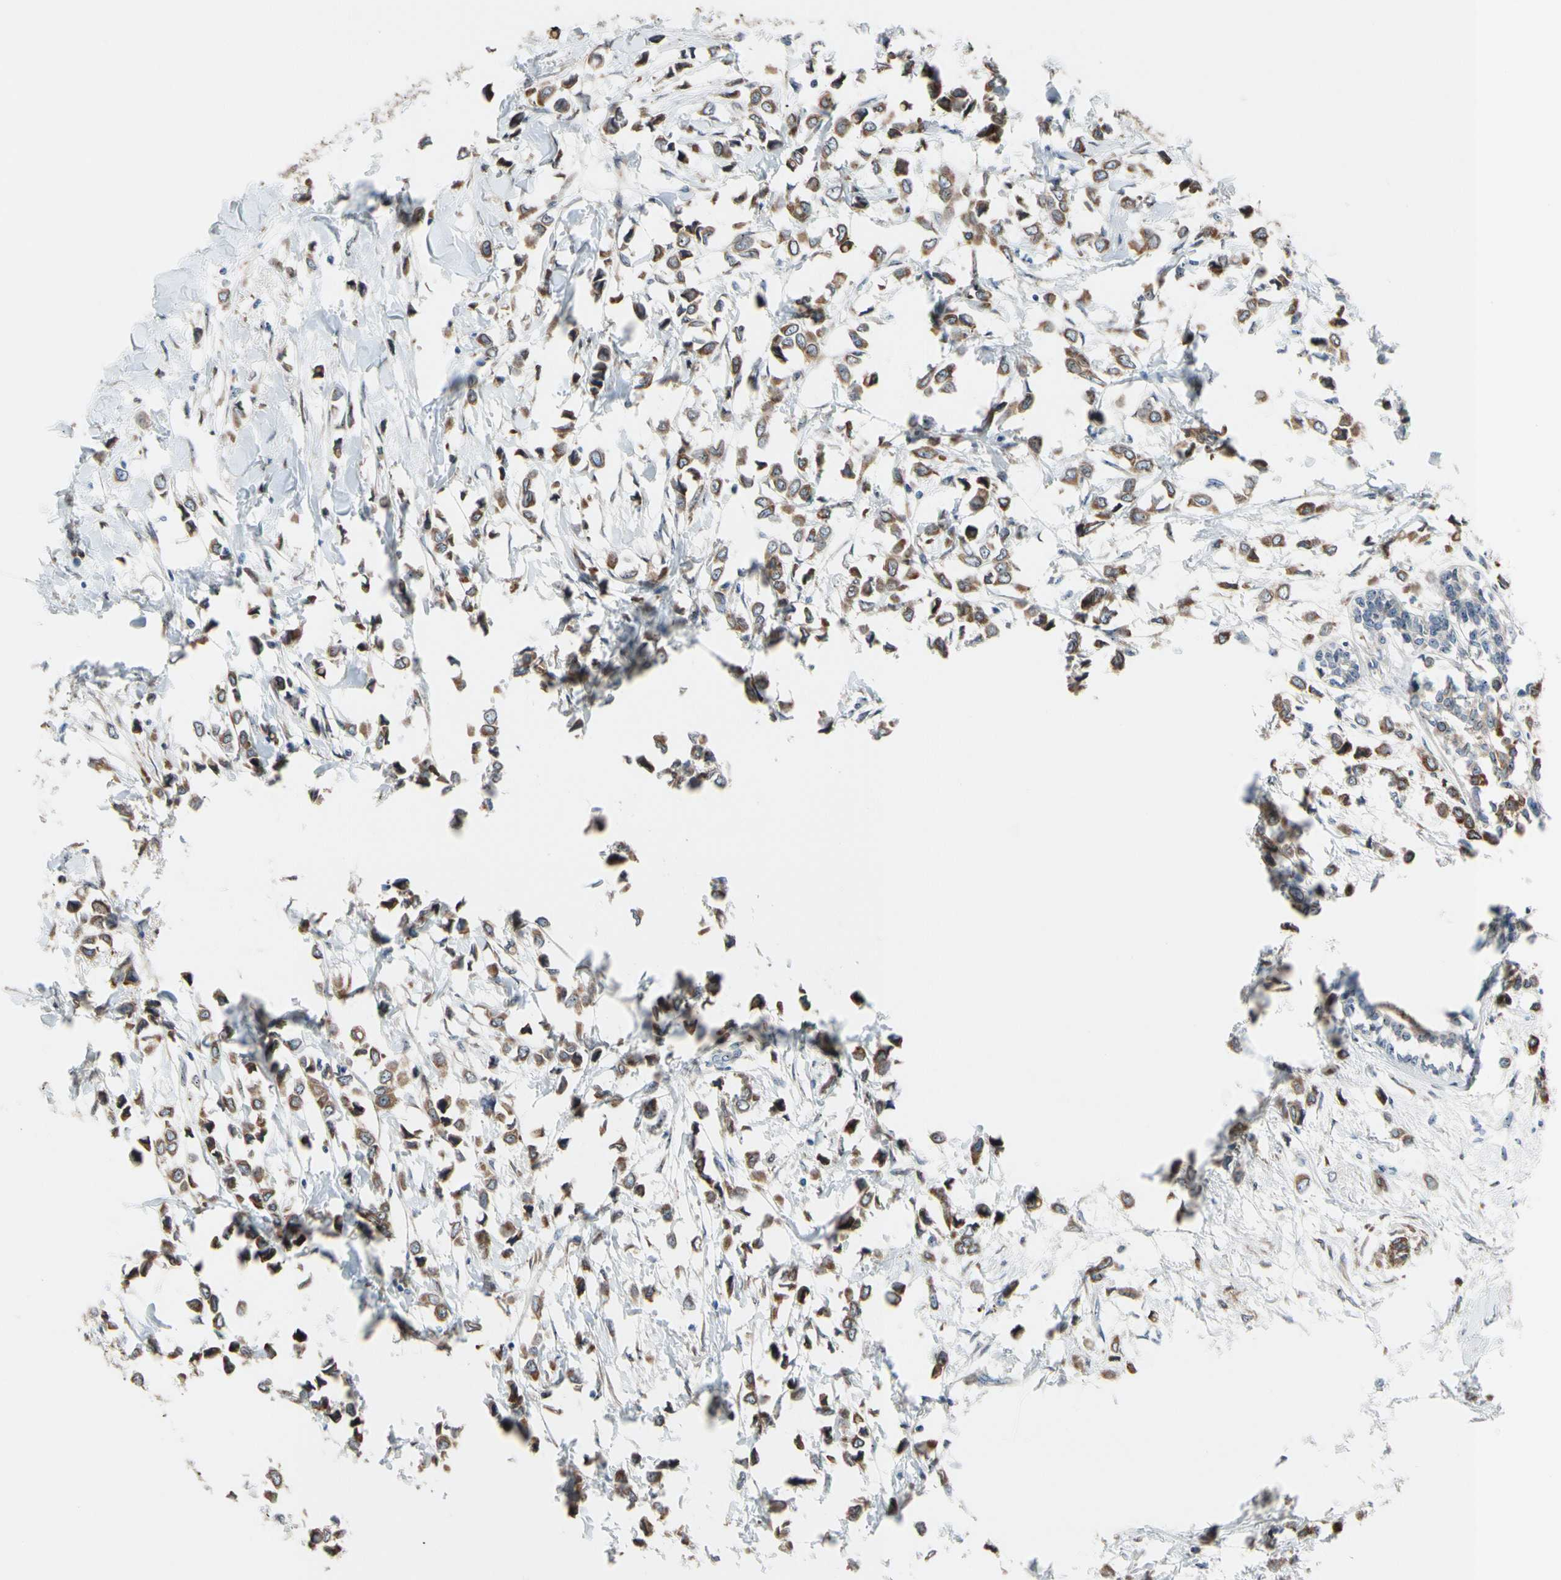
{"staining": {"intensity": "moderate", "quantity": ">75%", "location": "cytoplasmic/membranous"}, "tissue": "breast cancer", "cell_type": "Tumor cells", "image_type": "cancer", "snomed": [{"axis": "morphology", "description": "Lobular carcinoma"}, {"axis": "topography", "description": "Breast"}], "caption": "Immunohistochemistry (IHC) staining of breast cancer, which displays medium levels of moderate cytoplasmic/membranous expression in approximately >75% of tumor cells indicating moderate cytoplasmic/membranous protein staining. The staining was performed using DAB (3,3'-diaminobenzidine) (brown) for protein detection and nuclei were counterstained in hematoxylin (blue).", "gene": "TMED7", "patient": {"sex": "female", "age": 51}}